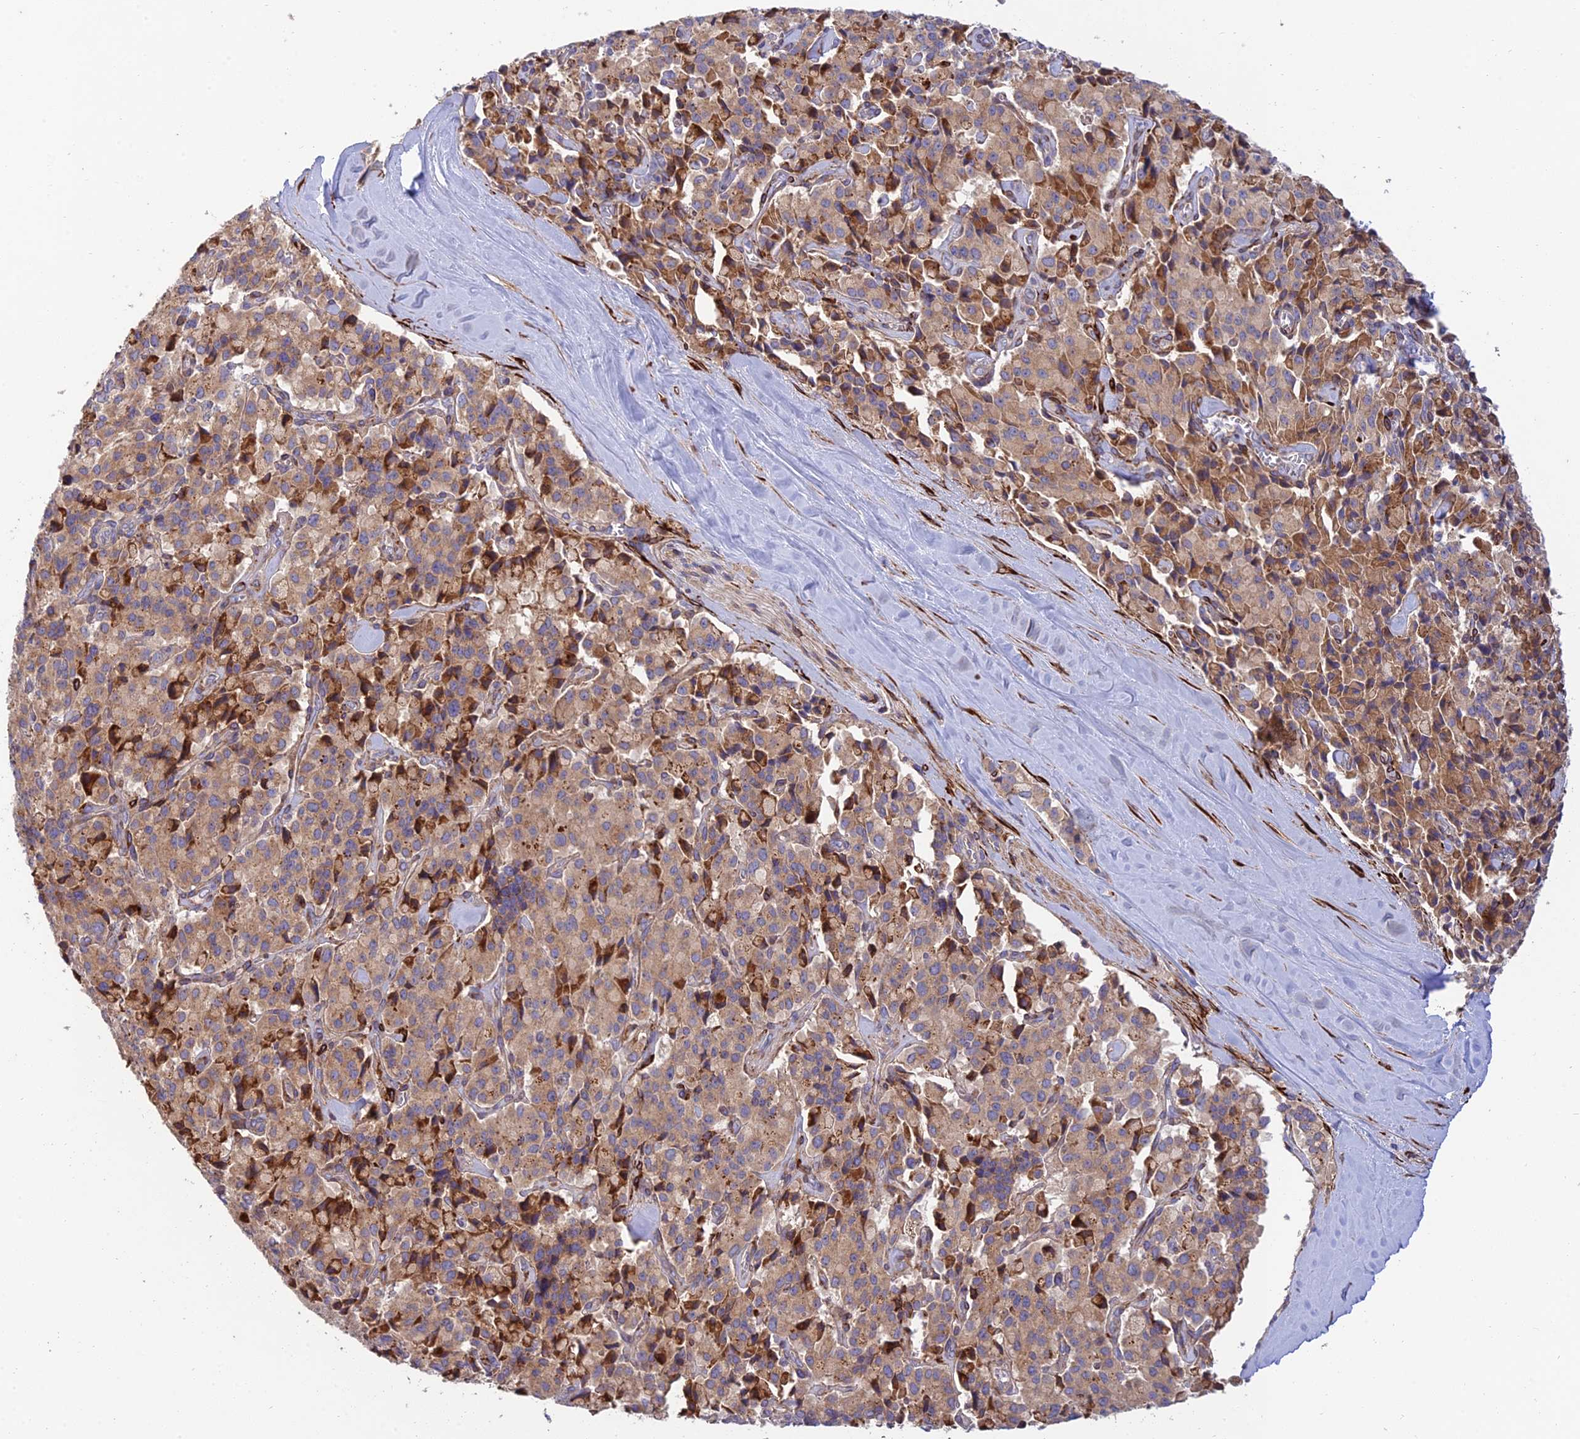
{"staining": {"intensity": "moderate", "quantity": ">75%", "location": "cytoplasmic/membranous"}, "tissue": "pancreatic cancer", "cell_type": "Tumor cells", "image_type": "cancer", "snomed": [{"axis": "morphology", "description": "Adenocarcinoma, NOS"}, {"axis": "topography", "description": "Pancreas"}], "caption": "Immunohistochemical staining of pancreatic cancer displays medium levels of moderate cytoplasmic/membranous staining in approximately >75% of tumor cells. The staining was performed using DAB (3,3'-diaminobenzidine), with brown indicating positive protein expression. Nuclei are stained blue with hematoxylin.", "gene": "RCN3", "patient": {"sex": "male", "age": 65}}